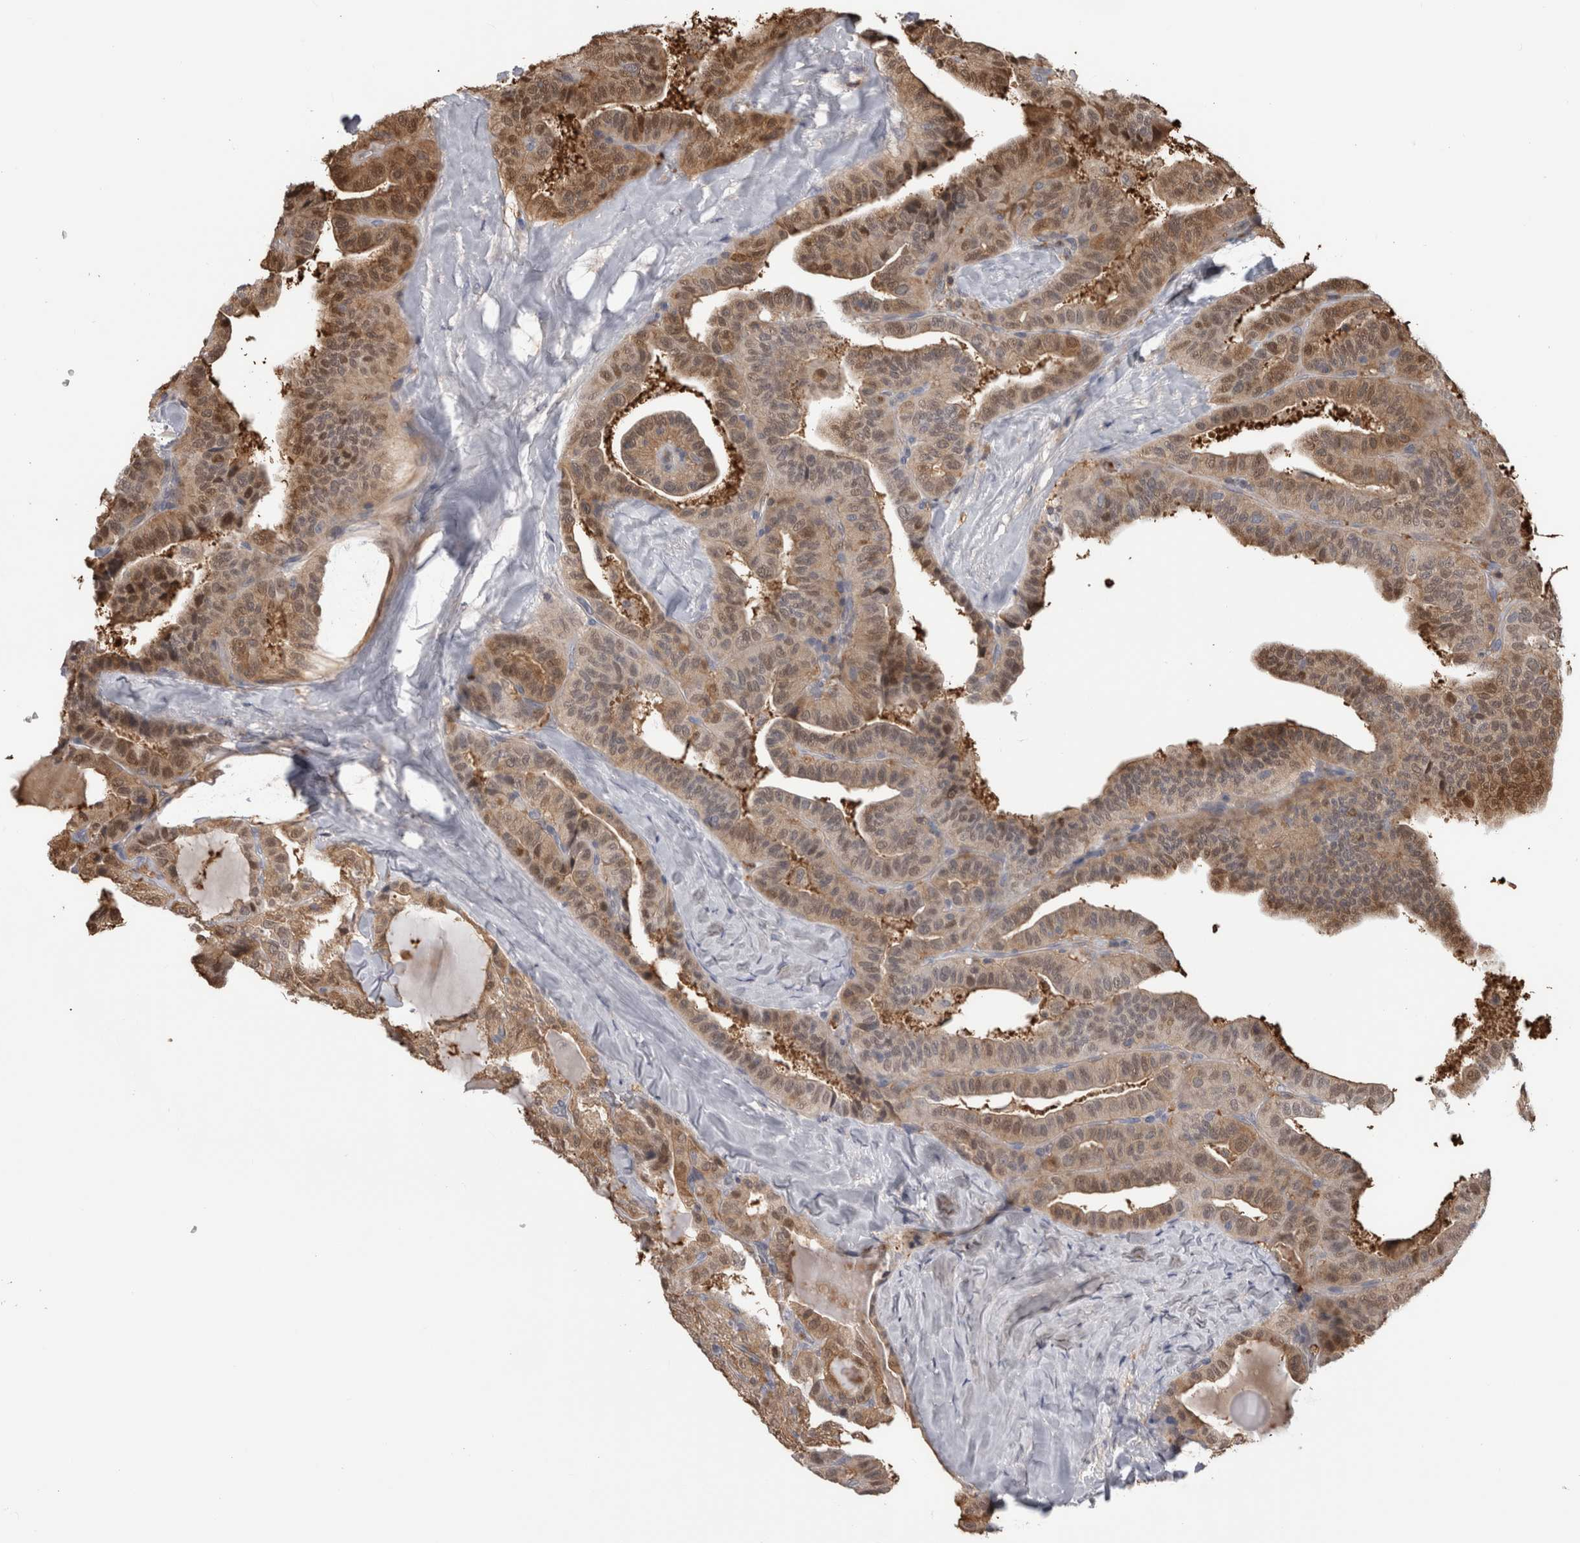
{"staining": {"intensity": "weak", "quantity": ">75%", "location": "cytoplasmic/membranous,nuclear"}, "tissue": "thyroid cancer", "cell_type": "Tumor cells", "image_type": "cancer", "snomed": [{"axis": "morphology", "description": "Papillary adenocarcinoma, NOS"}, {"axis": "topography", "description": "Thyroid gland"}], "caption": "This is a photomicrograph of immunohistochemistry (IHC) staining of papillary adenocarcinoma (thyroid), which shows weak expression in the cytoplasmic/membranous and nuclear of tumor cells.", "gene": "USH1G", "patient": {"sex": "male", "age": 77}}